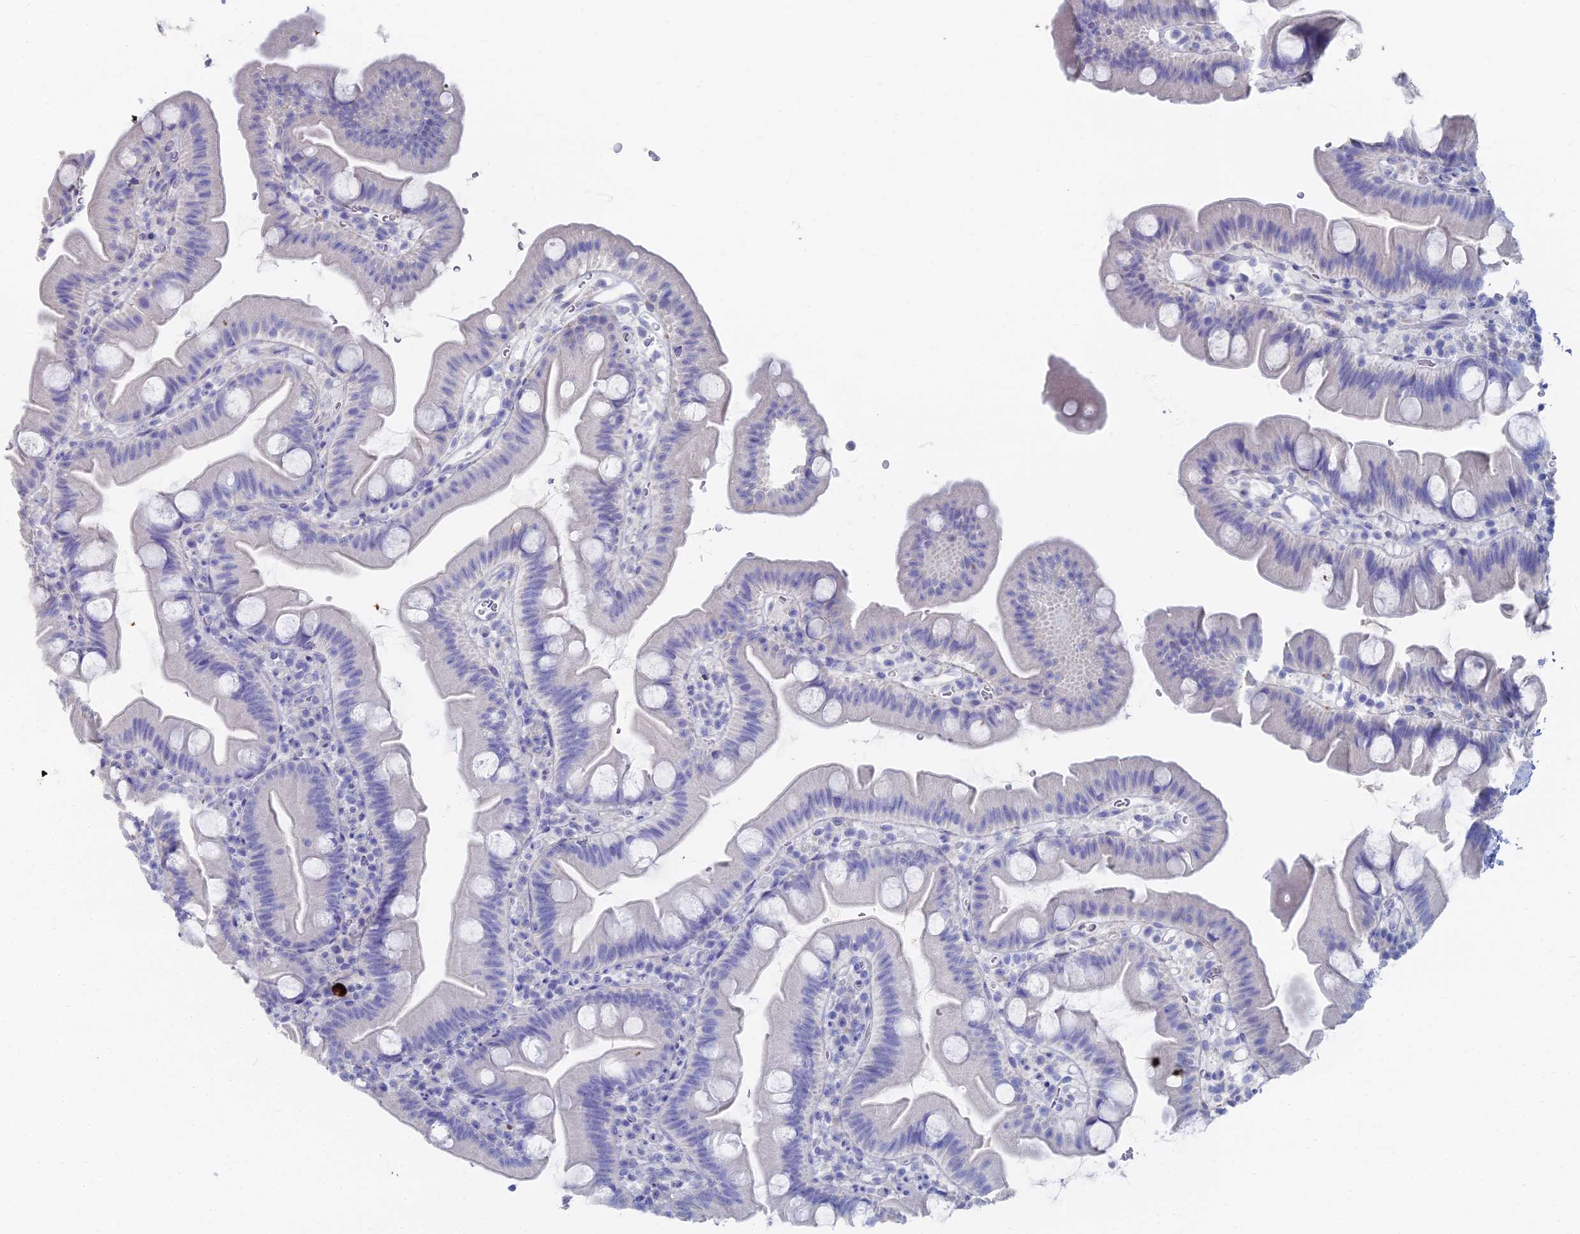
{"staining": {"intensity": "negative", "quantity": "none", "location": "none"}, "tissue": "small intestine", "cell_type": "Glandular cells", "image_type": "normal", "snomed": [{"axis": "morphology", "description": "Normal tissue, NOS"}, {"axis": "topography", "description": "Small intestine"}], "caption": "A histopathology image of human small intestine is negative for staining in glandular cells. (IHC, brightfield microscopy, high magnification).", "gene": "TNNT3", "patient": {"sex": "female", "age": 68}}